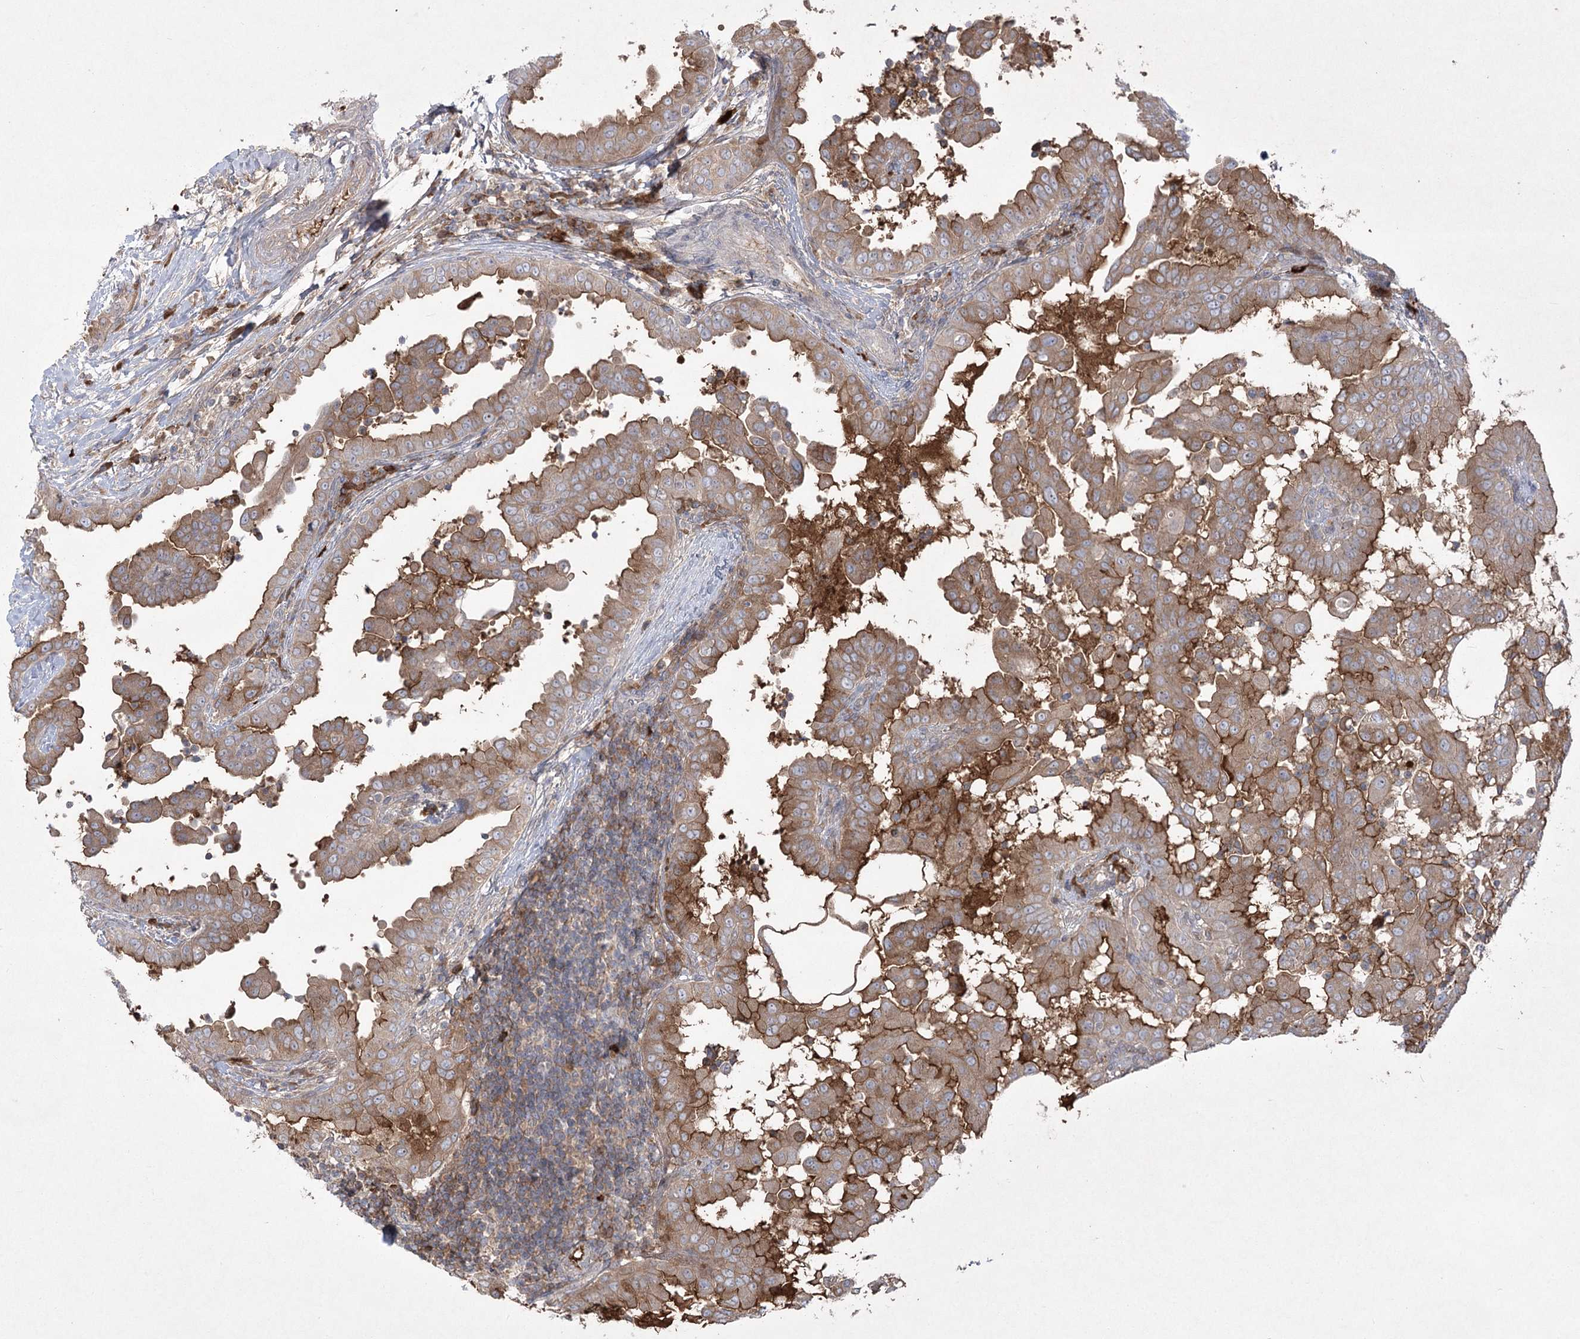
{"staining": {"intensity": "moderate", "quantity": ">75%", "location": "cytoplasmic/membranous"}, "tissue": "thyroid cancer", "cell_type": "Tumor cells", "image_type": "cancer", "snomed": [{"axis": "morphology", "description": "Papillary adenocarcinoma, NOS"}, {"axis": "topography", "description": "Thyroid gland"}], "caption": "IHC image of thyroid cancer stained for a protein (brown), which shows medium levels of moderate cytoplasmic/membranous staining in about >75% of tumor cells.", "gene": "PLEKHA5", "patient": {"sex": "male", "age": 33}}